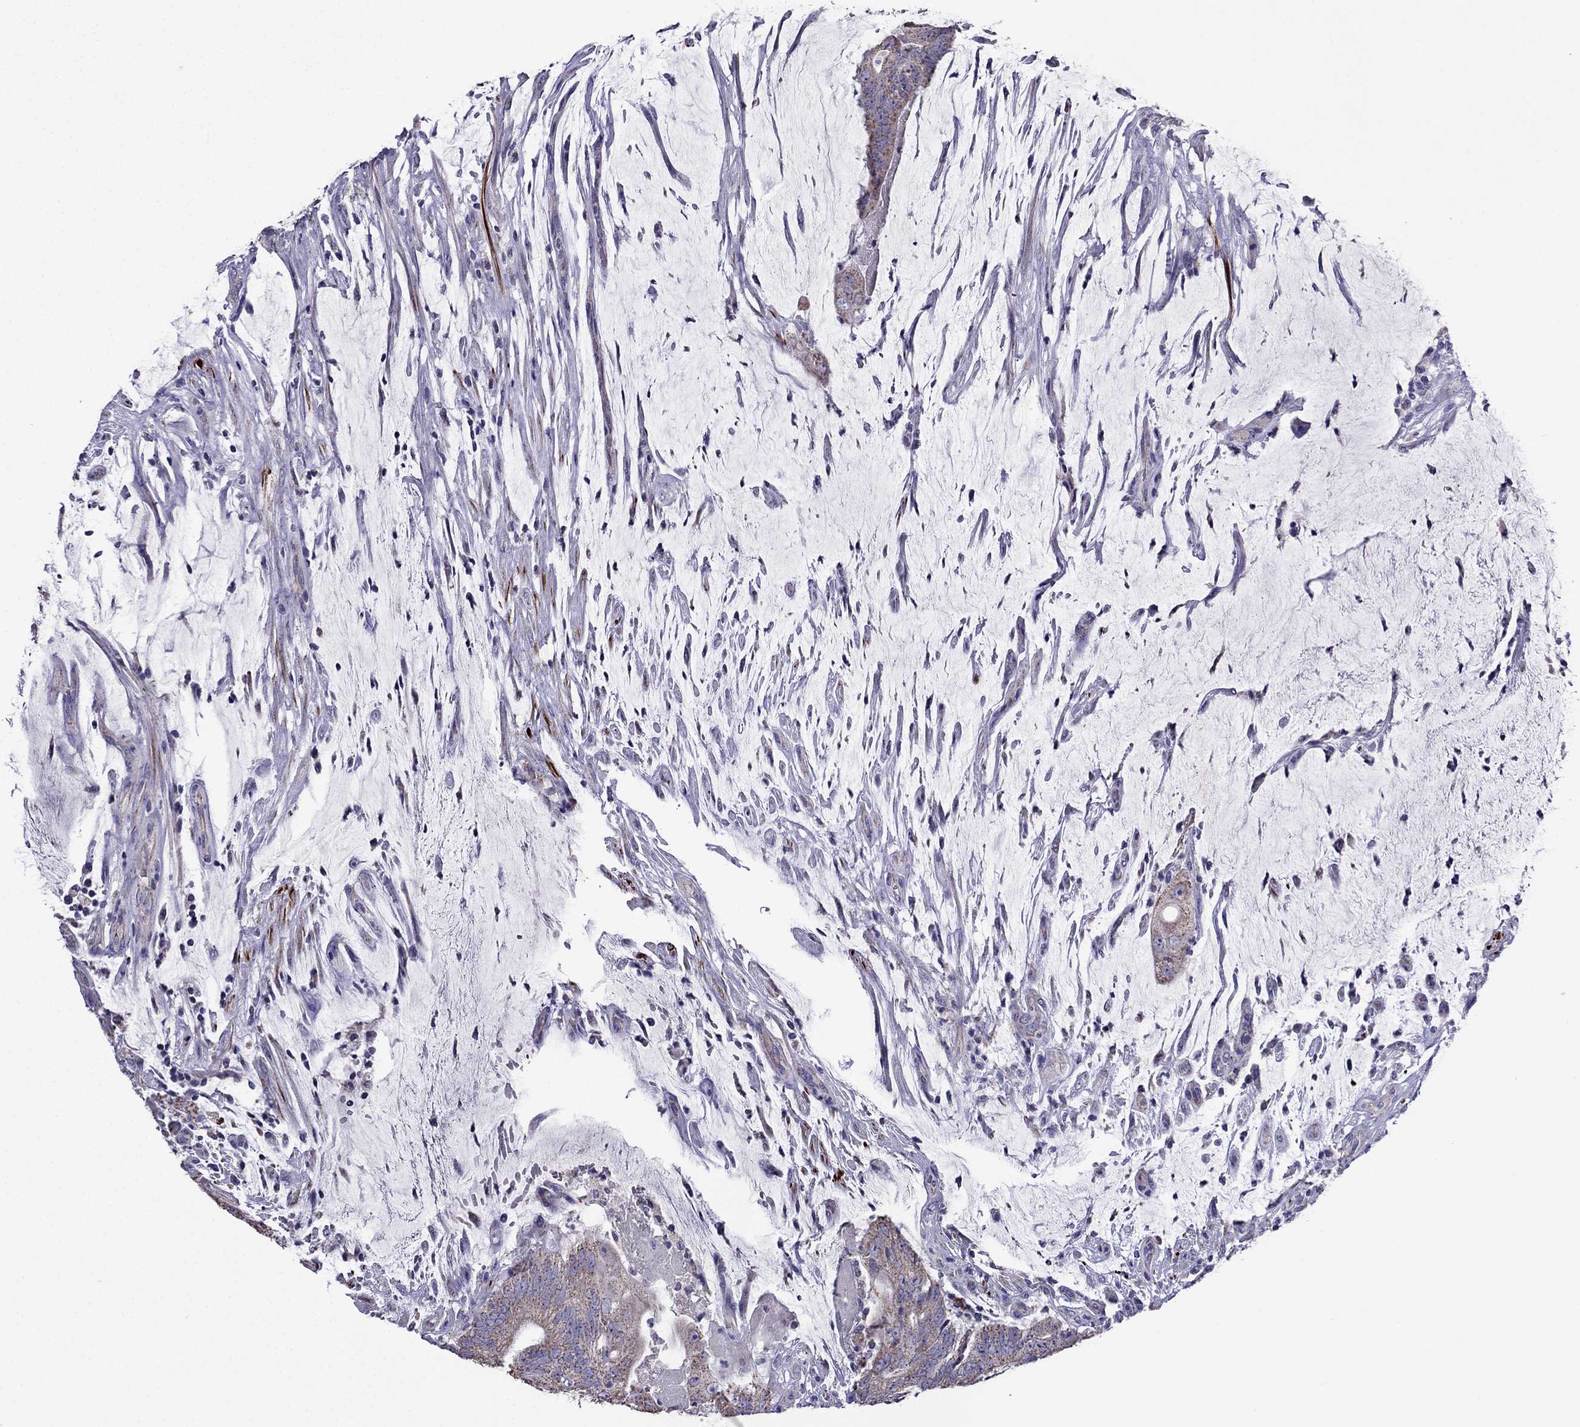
{"staining": {"intensity": "weak", "quantity": ">75%", "location": "cytoplasmic/membranous"}, "tissue": "colorectal cancer", "cell_type": "Tumor cells", "image_type": "cancer", "snomed": [{"axis": "morphology", "description": "Adenocarcinoma, NOS"}, {"axis": "topography", "description": "Colon"}], "caption": "Human colorectal cancer (adenocarcinoma) stained with a brown dye reveals weak cytoplasmic/membranous positive staining in approximately >75% of tumor cells.", "gene": "DSC1", "patient": {"sex": "female", "age": 43}}